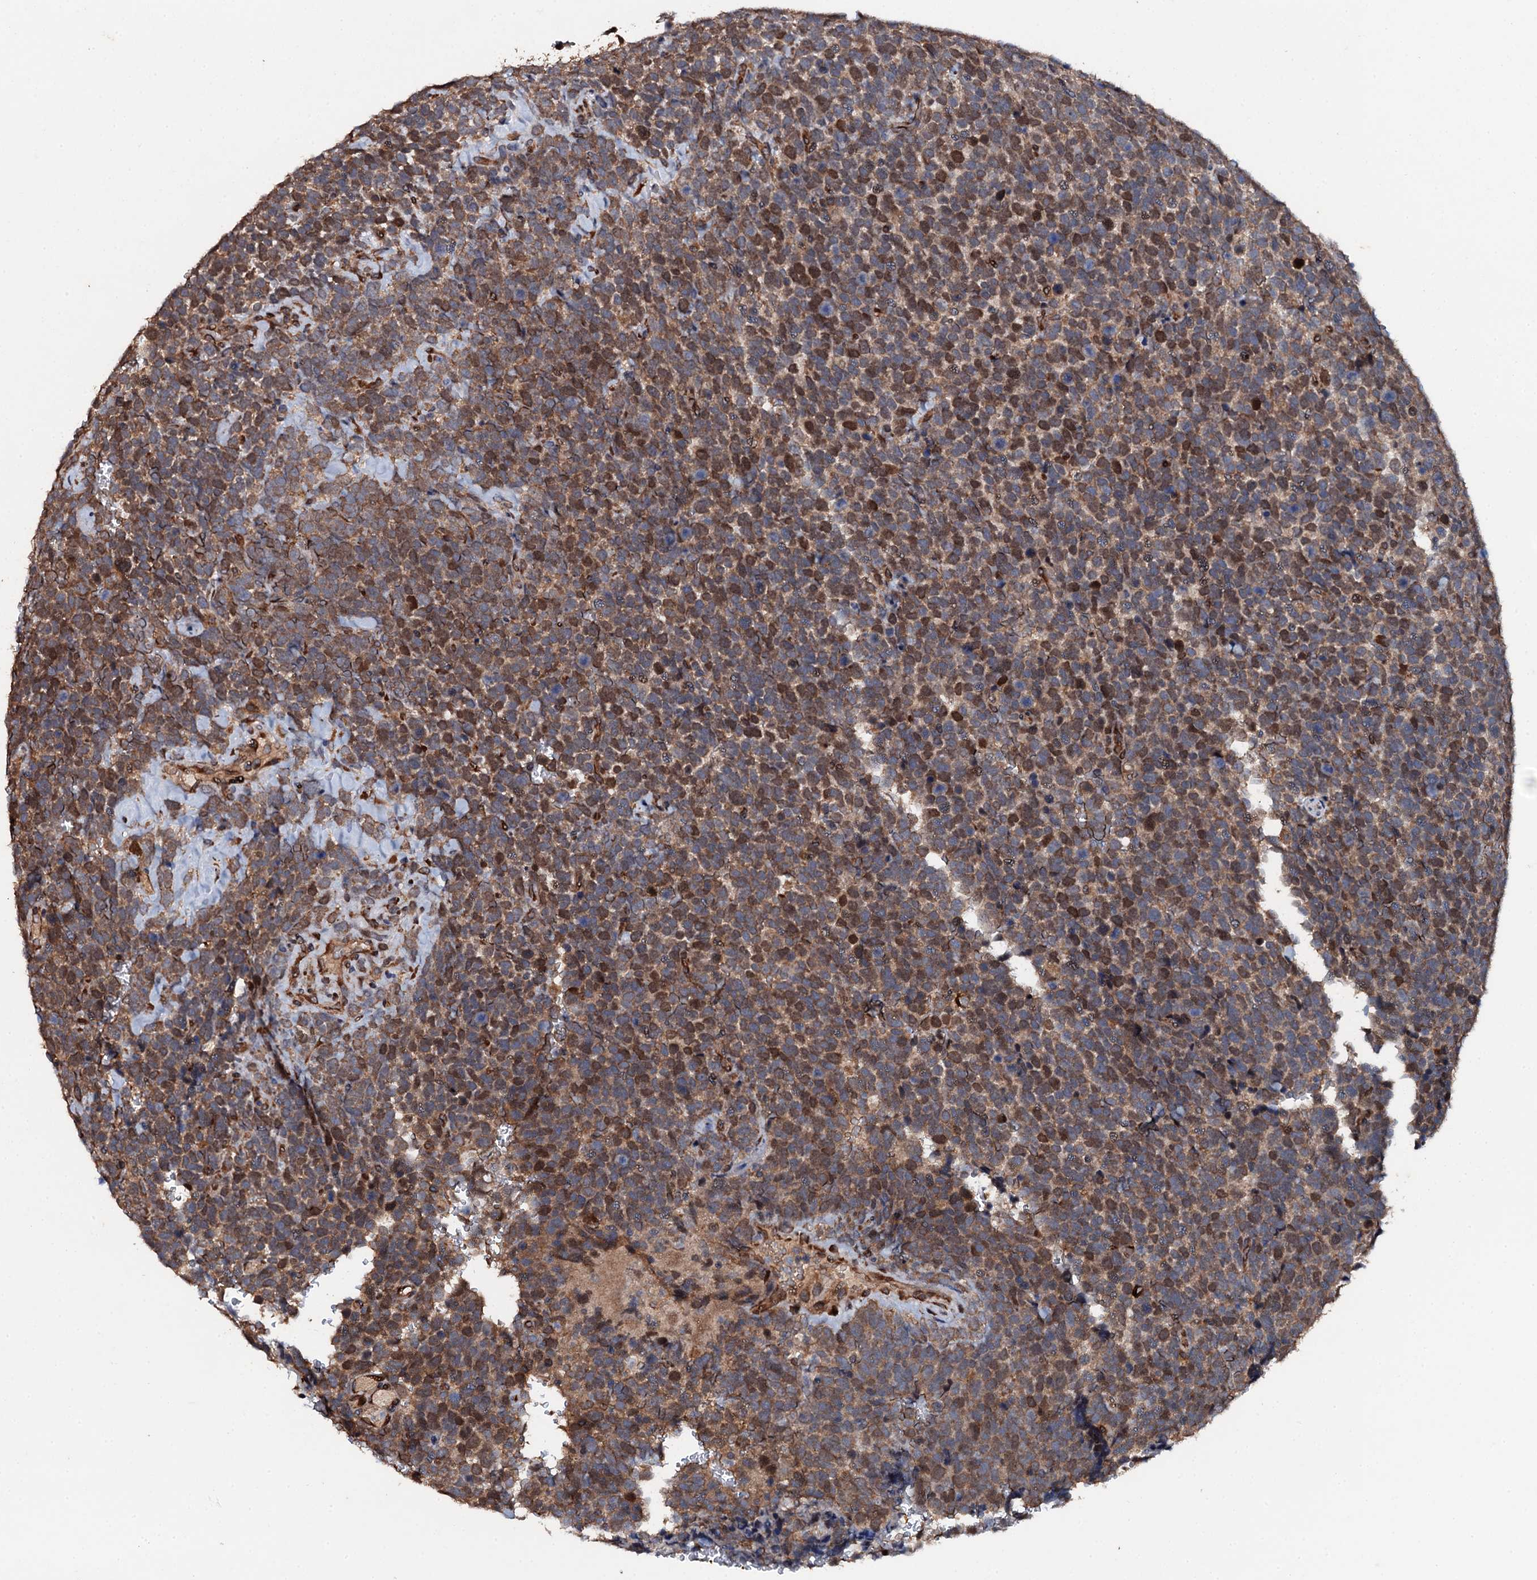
{"staining": {"intensity": "moderate", "quantity": ">75%", "location": "cytoplasmic/membranous"}, "tissue": "urothelial cancer", "cell_type": "Tumor cells", "image_type": "cancer", "snomed": [{"axis": "morphology", "description": "Urothelial carcinoma, High grade"}, {"axis": "topography", "description": "Urinary bladder"}], "caption": "This histopathology image reveals urothelial cancer stained with immunohistochemistry to label a protein in brown. The cytoplasmic/membranous of tumor cells show moderate positivity for the protein. Nuclei are counter-stained blue.", "gene": "ADAMTS10", "patient": {"sex": "female", "age": 82}}